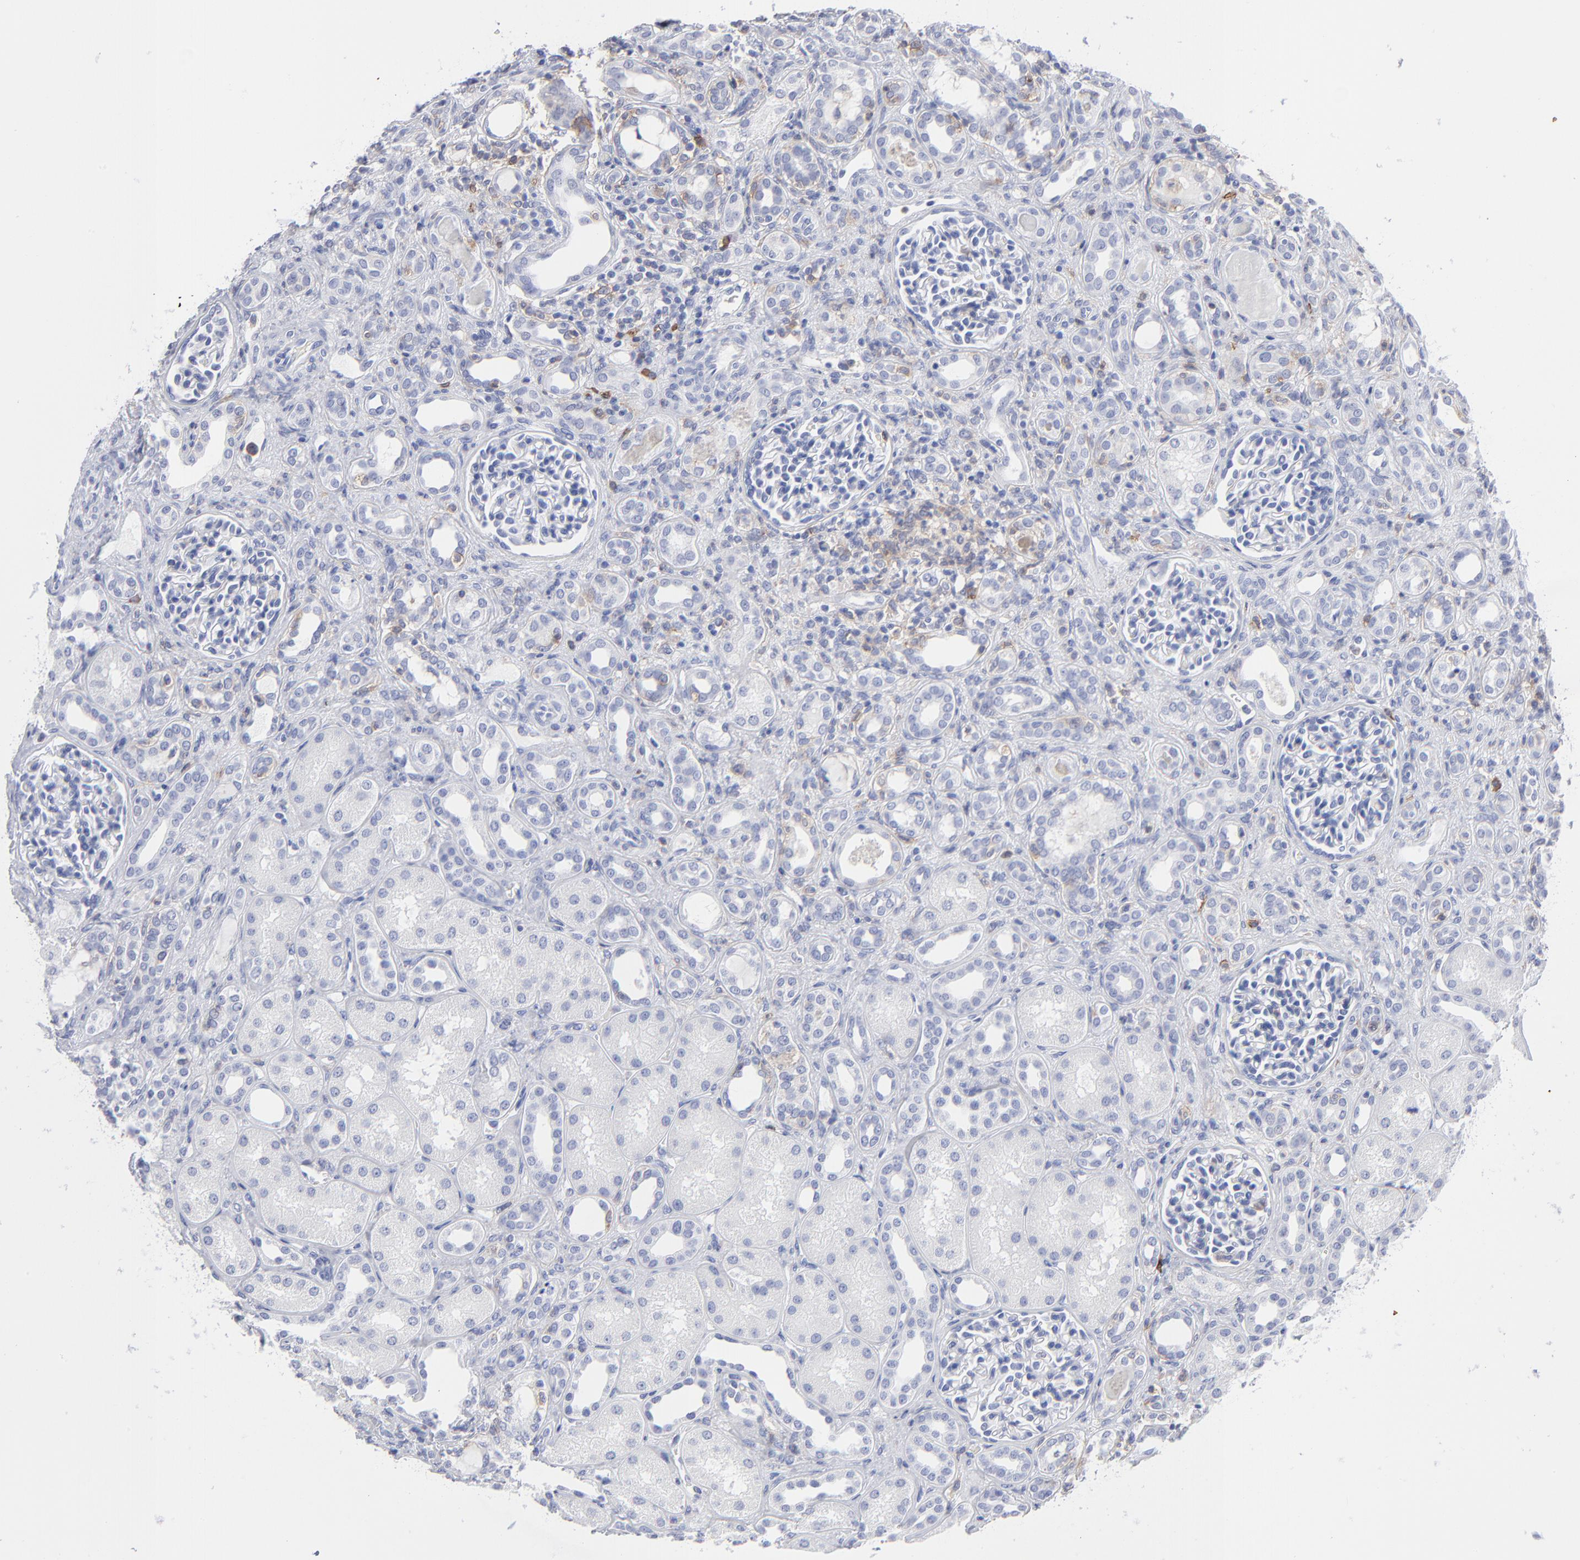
{"staining": {"intensity": "negative", "quantity": "none", "location": "none"}, "tissue": "kidney", "cell_type": "Cells in glomeruli", "image_type": "normal", "snomed": [{"axis": "morphology", "description": "Normal tissue, NOS"}, {"axis": "topography", "description": "Kidney"}], "caption": "Immunohistochemical staining of unremarkable human kidney exhibits no significant staining in cells in glomeruli.", "gene": "LAT2", "patient": {"sex": "male", "age": 7}}